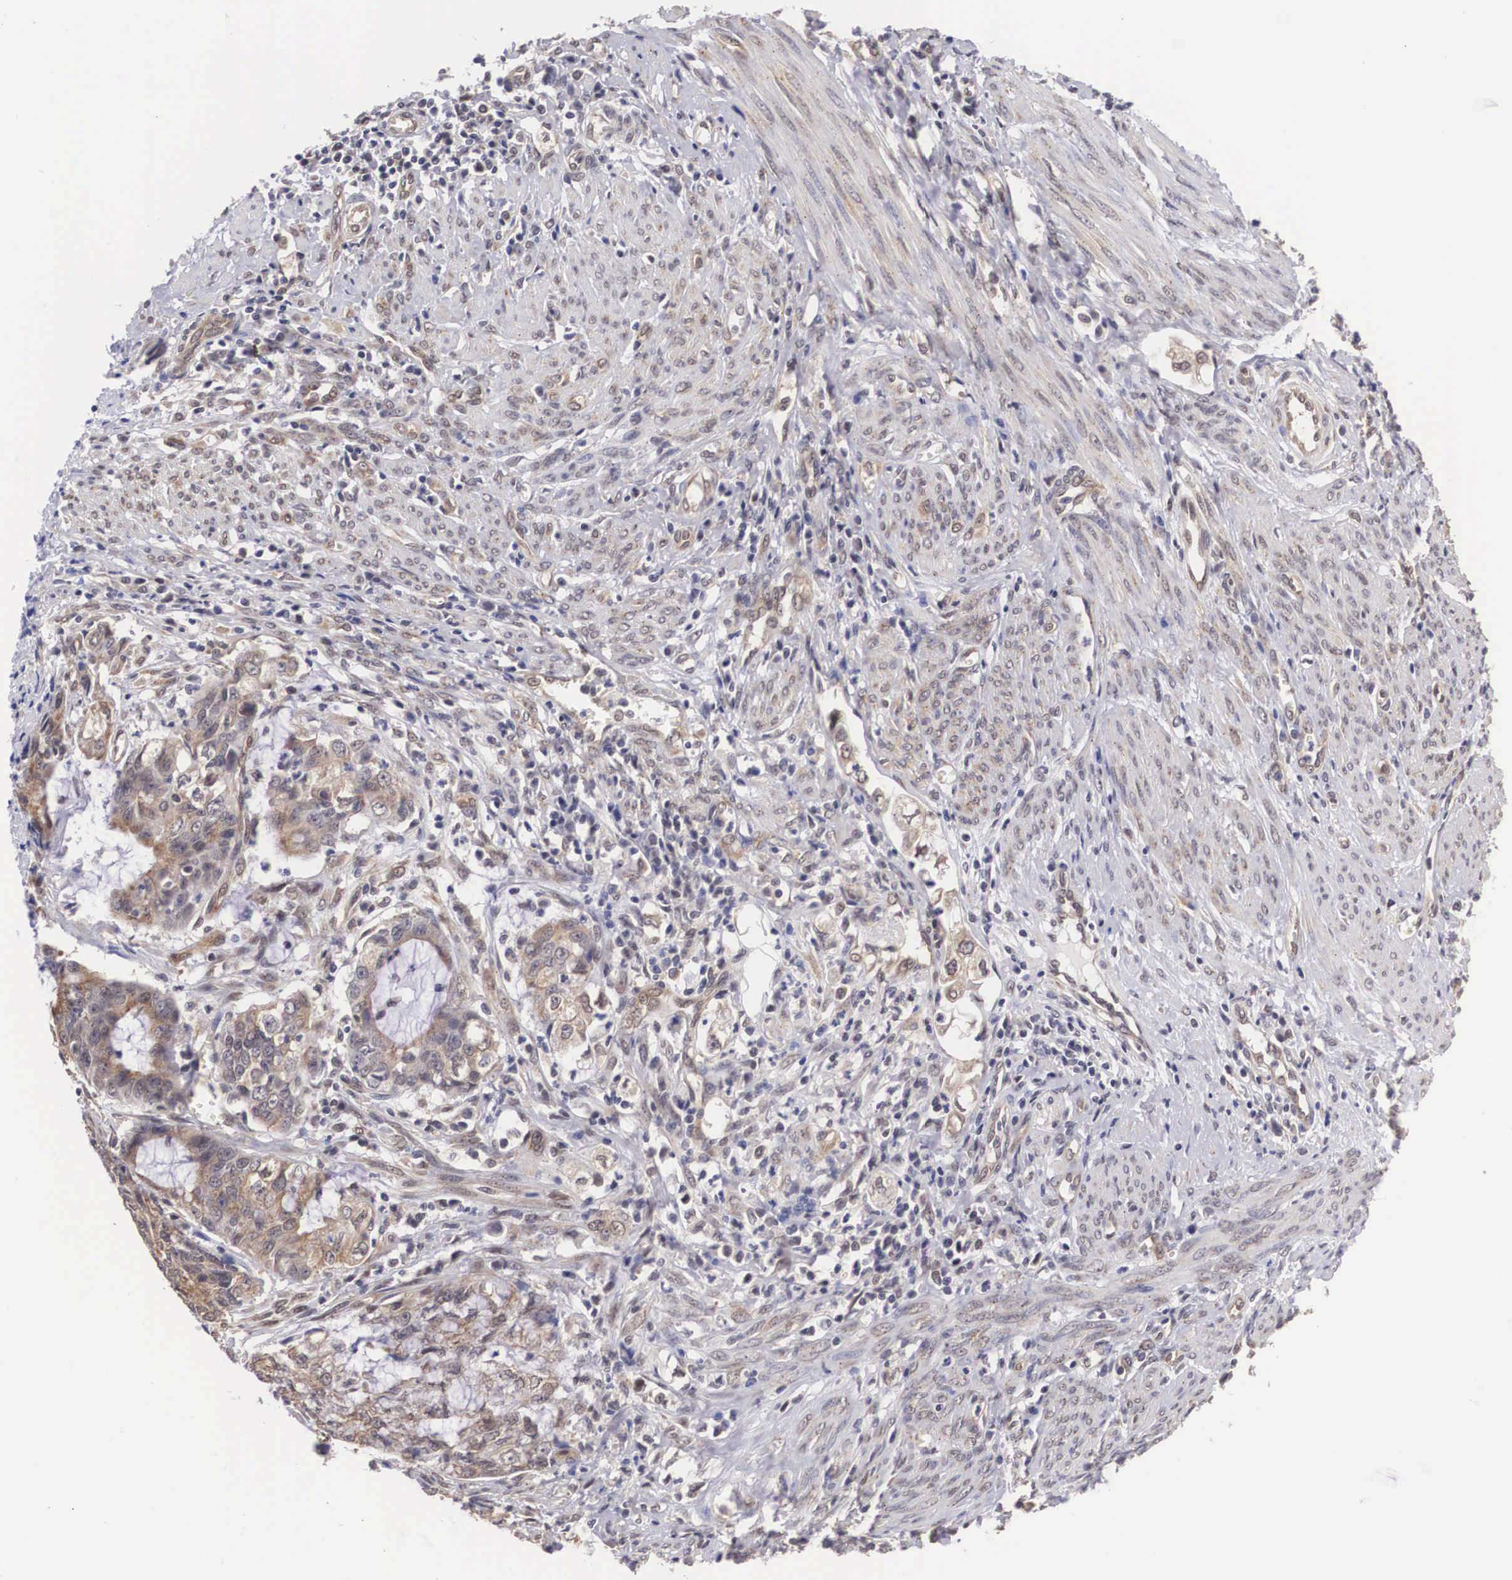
{"staining": {"intensity": "moderate", "quantity": "25%-75%", "location": "cytoplasmic/membranous"}, "tissue": "endometrial cancer", "cell_type": "Tumor cells", "image_type": "cancer", "snomed": [{"axis": "morphology", "description": "Adenocarcinoma, NOS"}, {"axis": "topography", "description": "Endometrium"}], "caption": "Immunohistochemistry (DAB) staining of endometrial cancer (adenocarcinoma) shows moderate cytoplasmic/membranous protein expression in approximately 25%-75% of tumor cells.", "gene": "OTX2", "patient": {"sex": "female", "age": 75}}